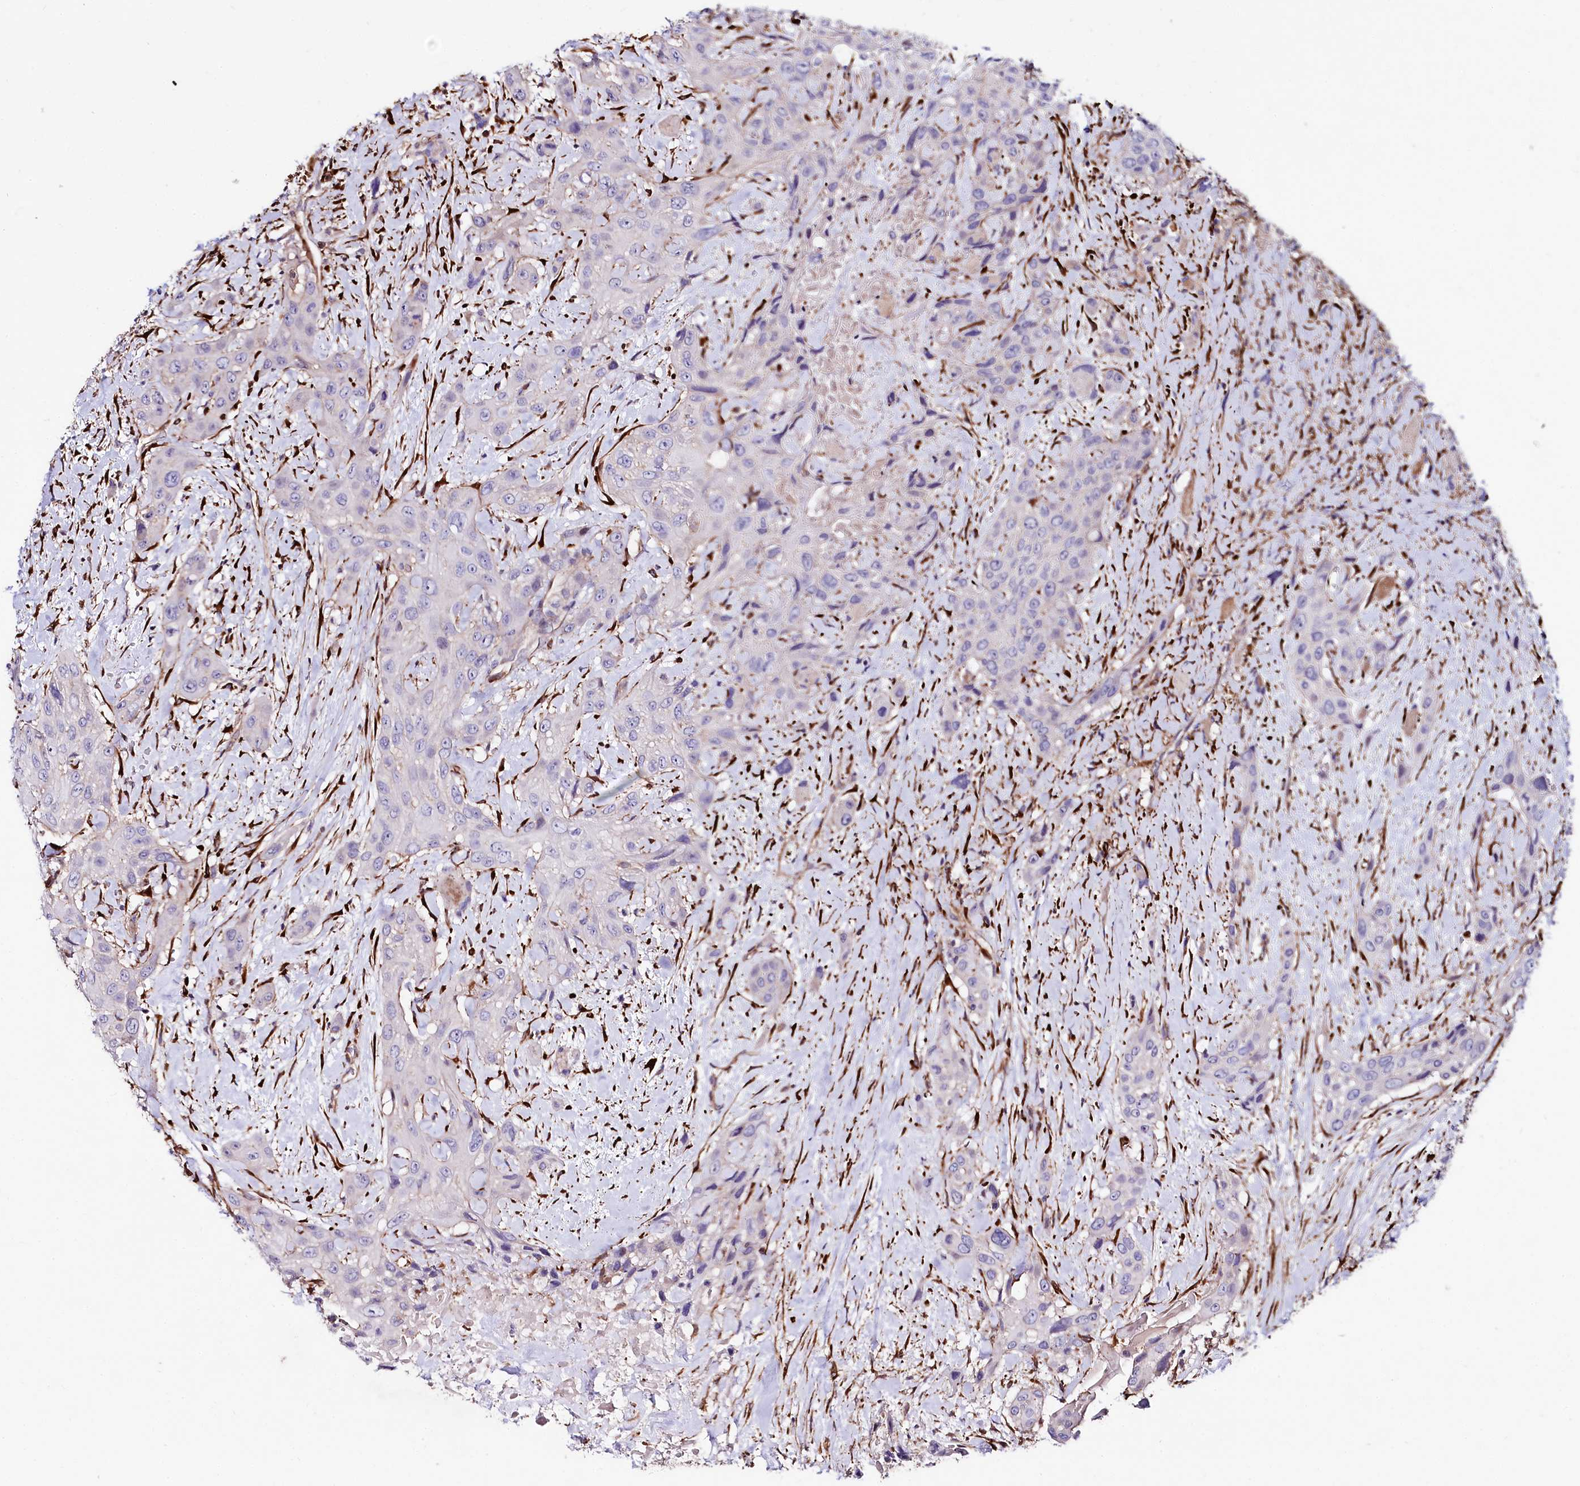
{"staining": {"intensity": "negative", "quantity": "none", "location": "none"}, "tissue": "head and neck cancer", "cell_type": "Tumor cells", "image_type": "cancer", "snomed": [{"axis": "morphology", "description": "Squamous cell carcinoma, NOS"}, {"axis": "topography", "description": "Head-Neck"}], "caption": "Human head and neck cancer stained for a protein using IHC reveals no positivity in tumor cells.", "gene": "FCHSD2", "patient": {"sex": "male", "age": 81}}